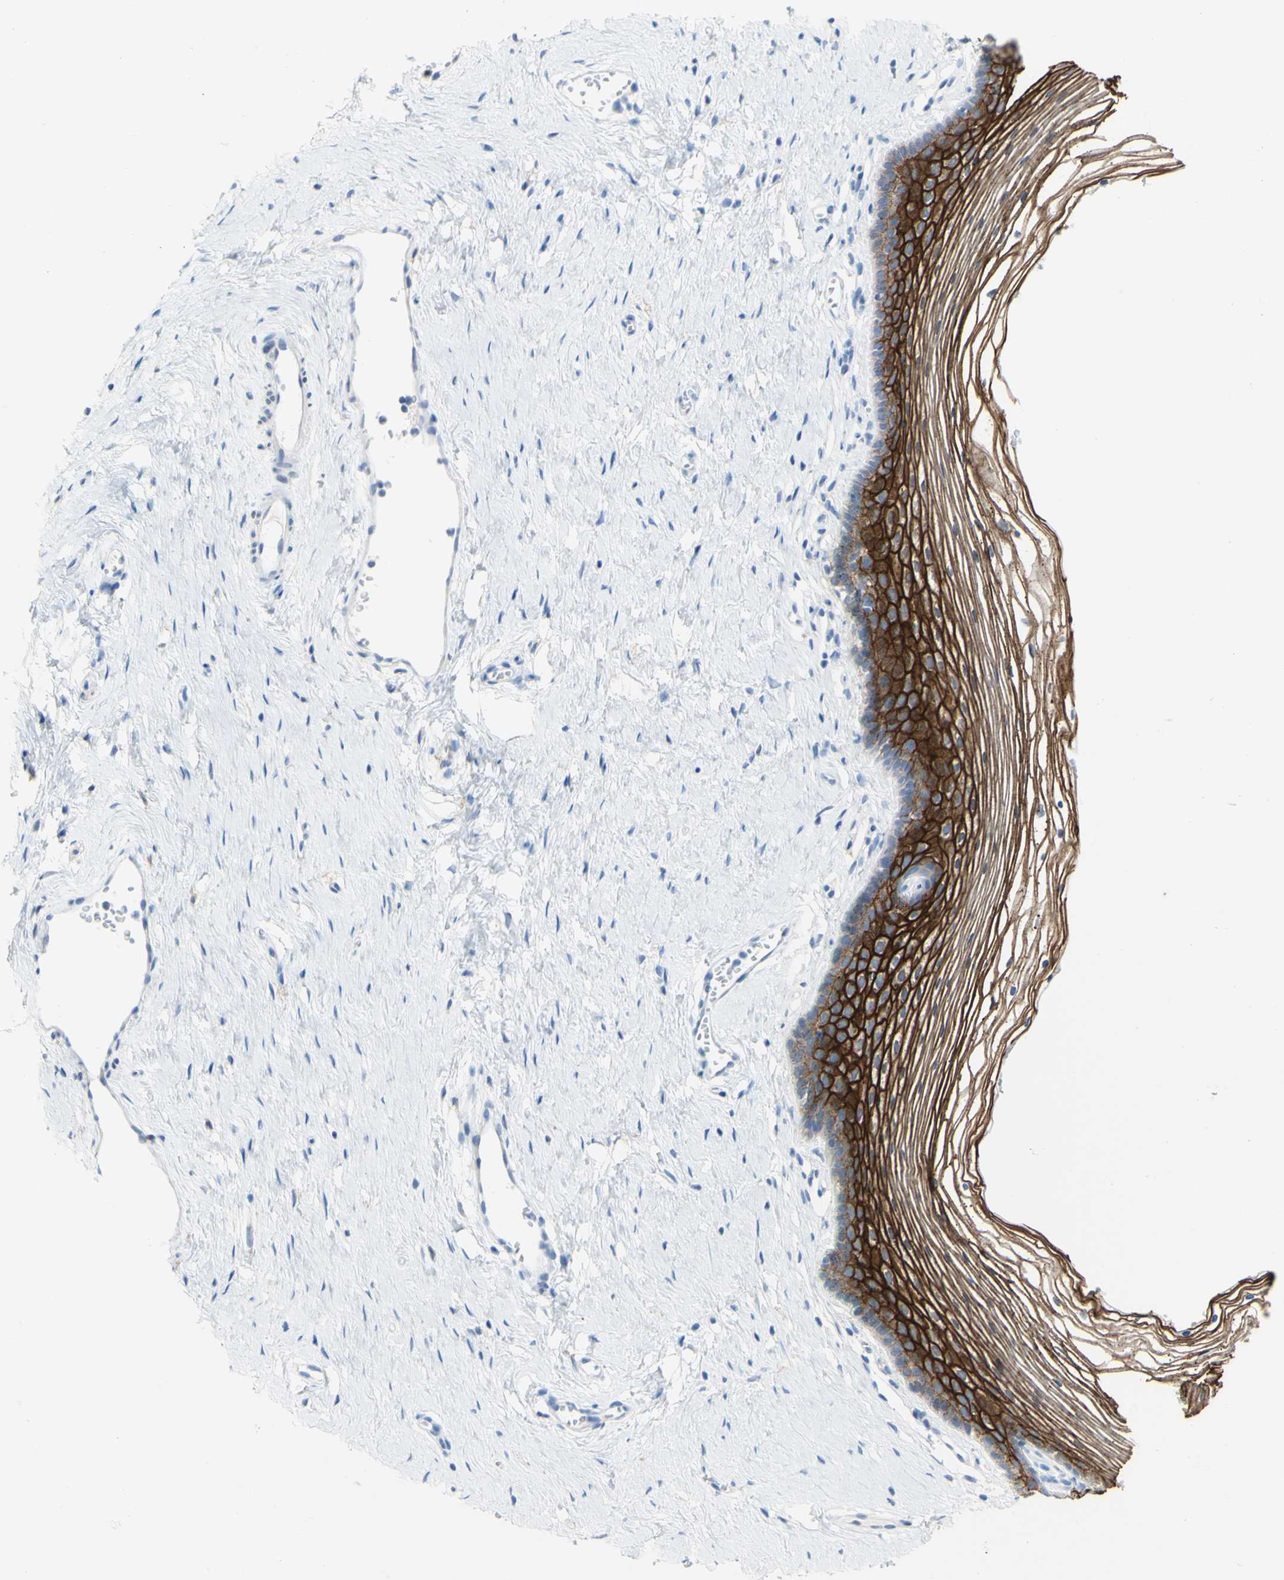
{"staining": {"intensity": "strong", "quantity": ">75%", "location": "cytoplasmic/membranous"}, "tissue": "vagina", "cell_type": "Squamous epithelial cells", "image_type": "normal", "snomed": [{"axis": "morphology", "description": "Normal tissue, NOS"}, {"axis": "topography", "description": "Vagina"}], "caption": "An immunohistochemistry (IHC) histopathology image of unremarkable tissue is shown. Protein staining in brown highlights strong cytoplasmic/membranous positivity in vagina within squamous epithelial cells.", "gene": "DSC2", "patient": {"sex": "female", "age": 32}}